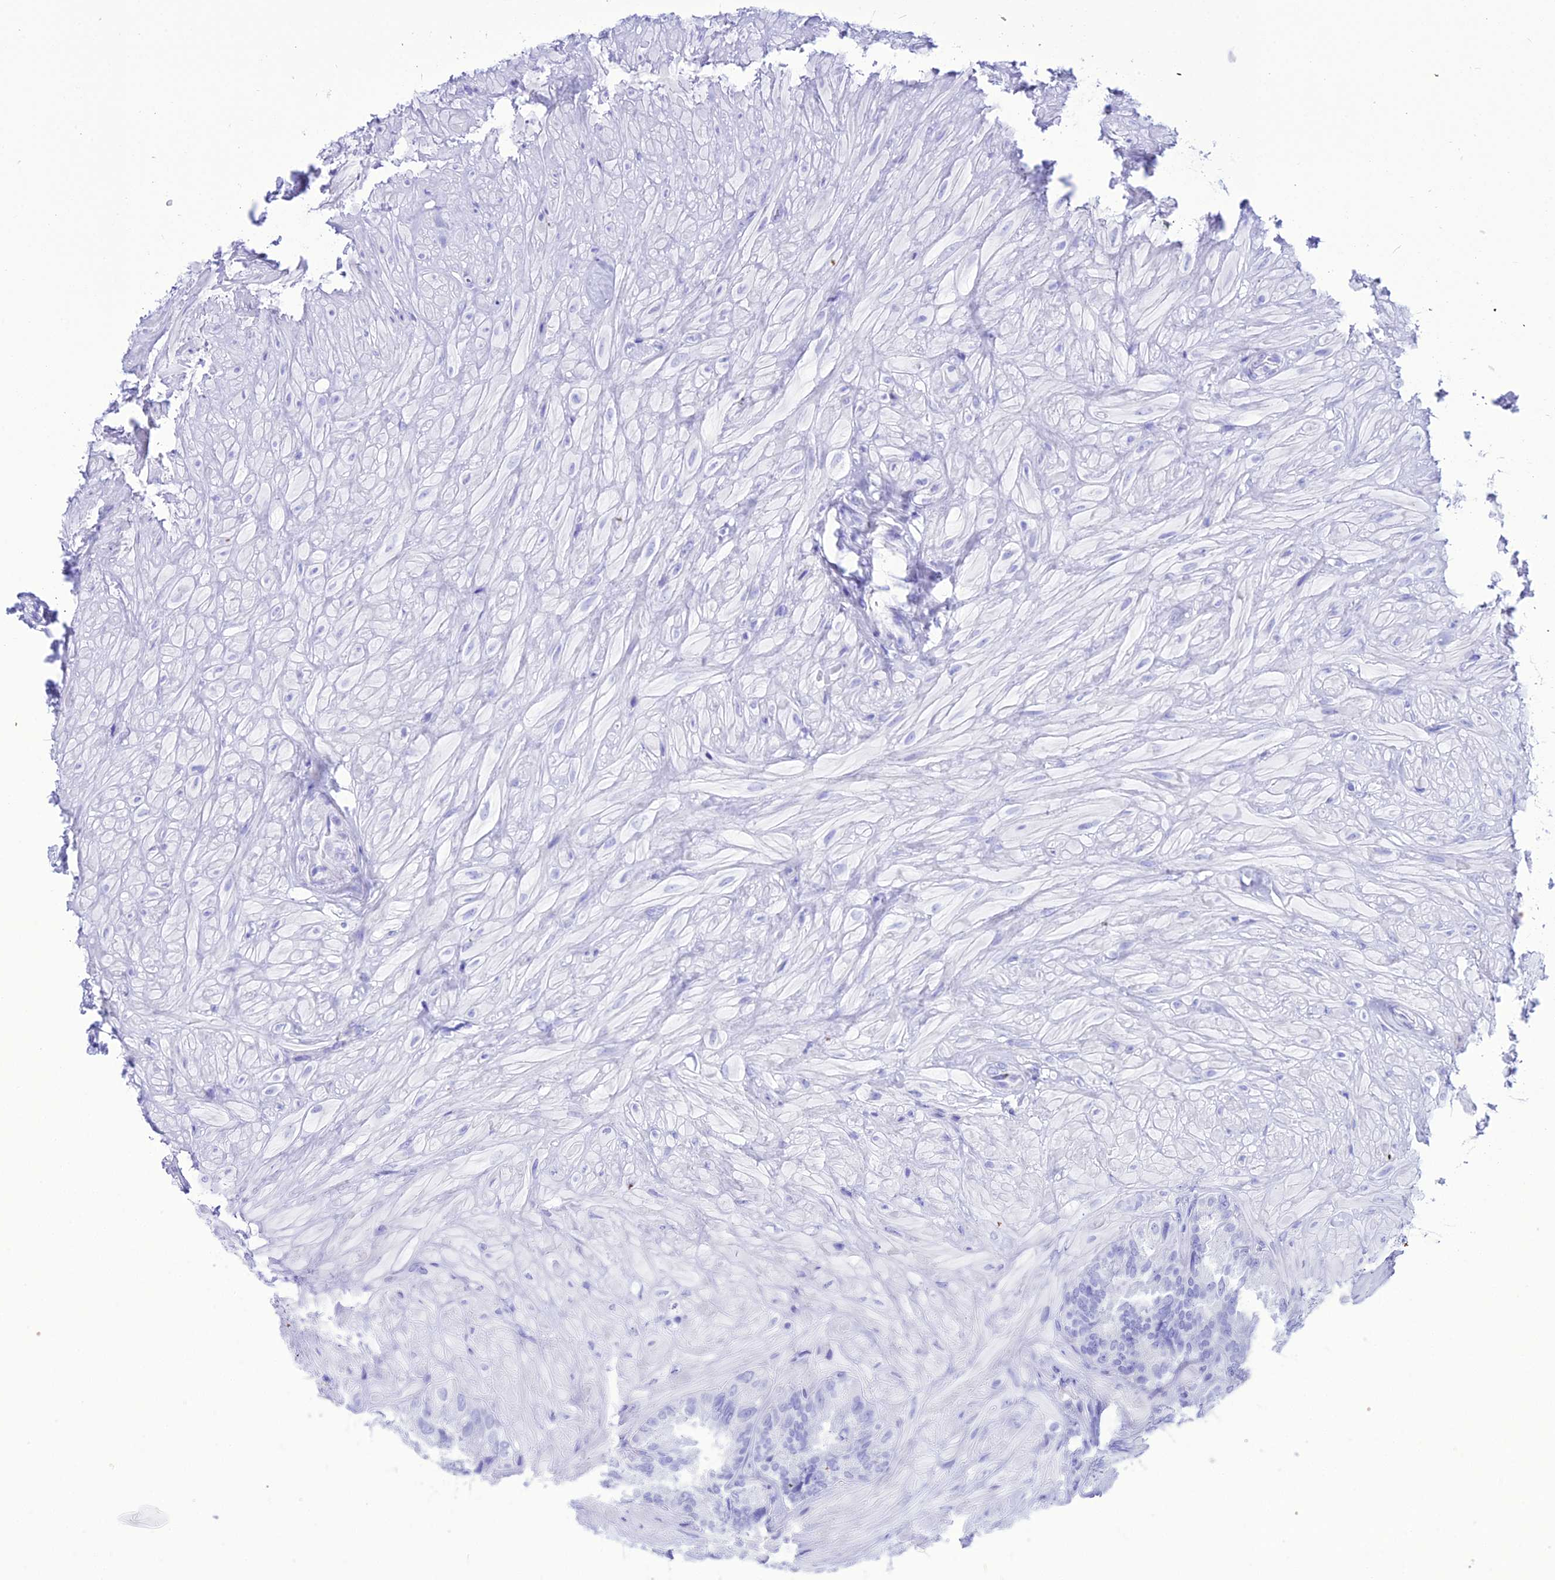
{"staining": {"intensity": "negative", "quantity": "none", "location": "none"}, "tissue": "seminal vesicle", "cell_type": "Glandular cells", "image_type": "normal", "snomed": [{"axis": "morphology", "description": "Normal tissue, NOS"}, {"axis": "topography", "description": "Prostate and seminal vesicle, NOS"}, {"axis": "topography", "description": "Prostate"}, {"axis": "topography", "description": "Seminal veicle"}], "caption": "Immunohistochemistry of benign human seminal vesicle demonstrates no expression in glandular cells. (Immunohistochemistry (ihc), brightfield microscopy, high magnification).", "gene": "PNMA5", "patient": {"sex": "male", "age": 67}}